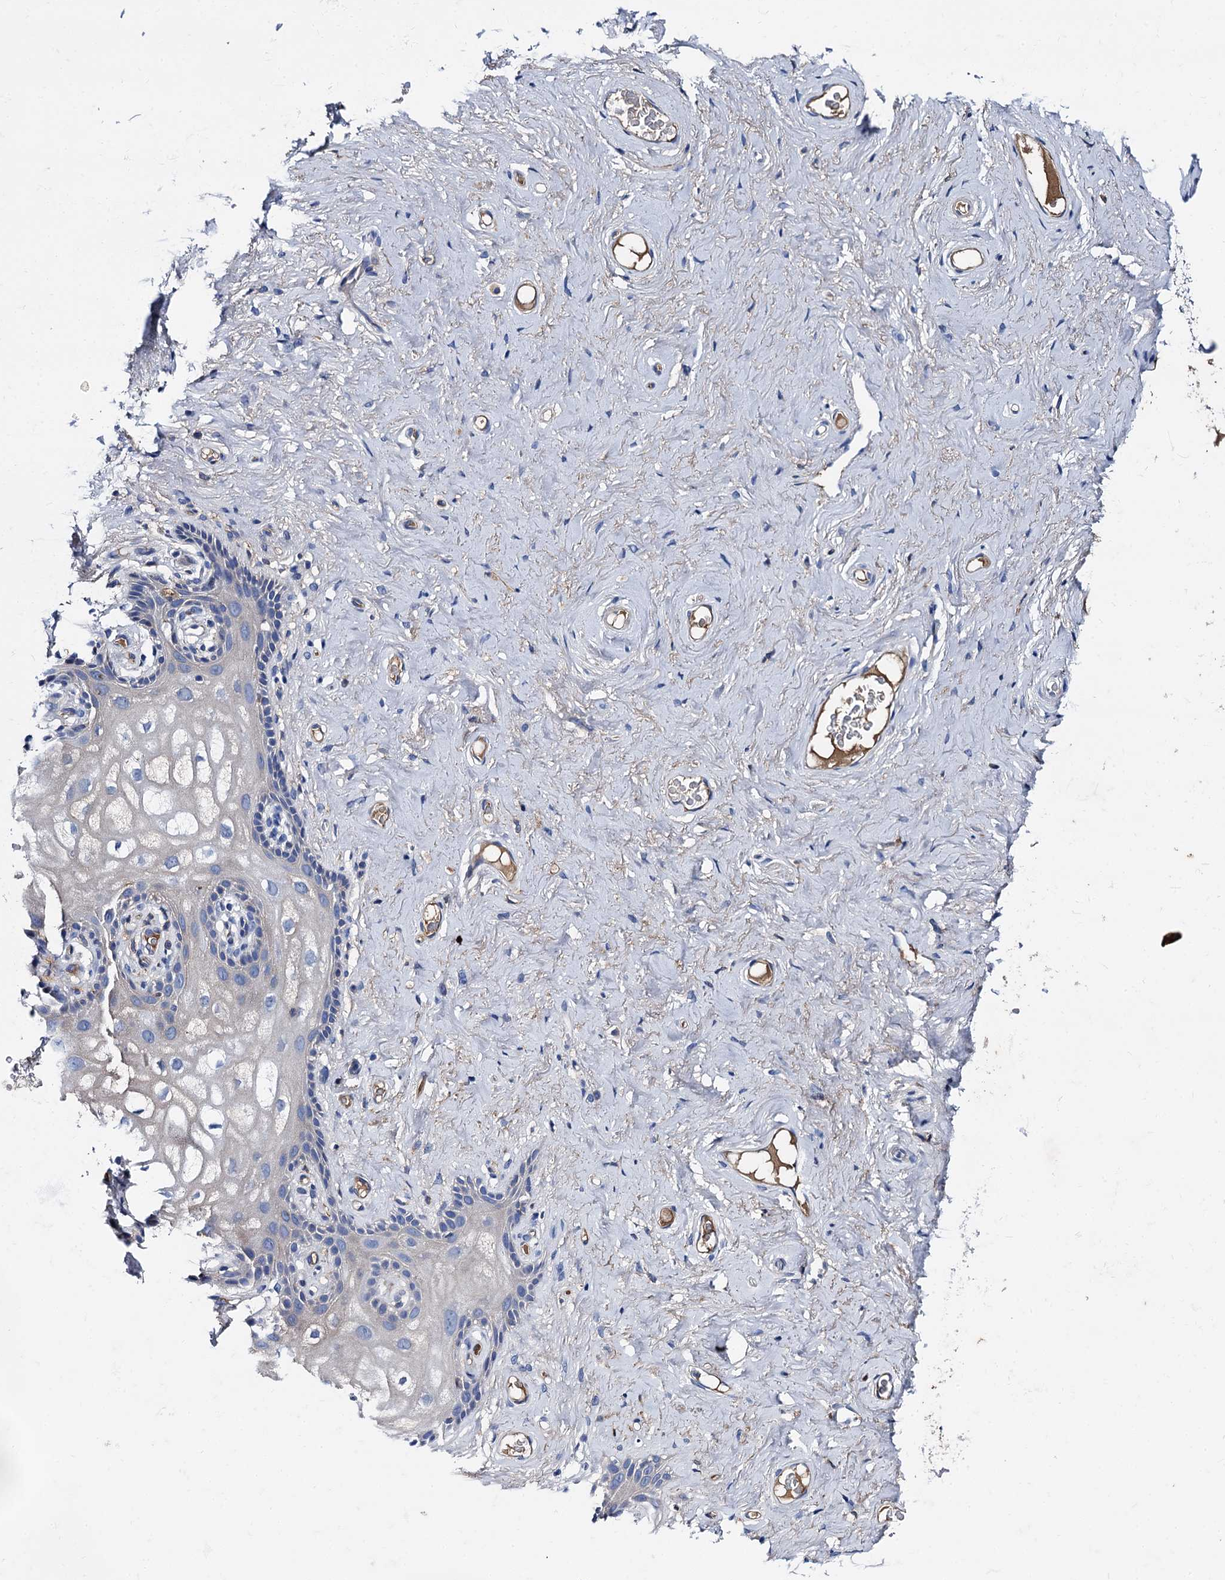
{"staining": {"intensity": "negative", "quantity": "none", "location": "none"}, "tissue": "vagina", "cell_type": "Squamous epithelial cells", "image_type": "normal", "snomed": [{"axis": "morphology", "description": "Normal tissue, NOS"}, {"axis": "topography", "description": "Vagina"}, {"axis": "topography", "description": "Peripheral nerve tissue"}], "caption": "A high-resolution photomicrograph shows immunohistochemistry staining of benign vagina, which exhibits no significant positivity in squamous epithelial cells. Nuclei are stained in blue.", "gene": "TMEM72", "patient": {"sex": "female", "age": 71}}